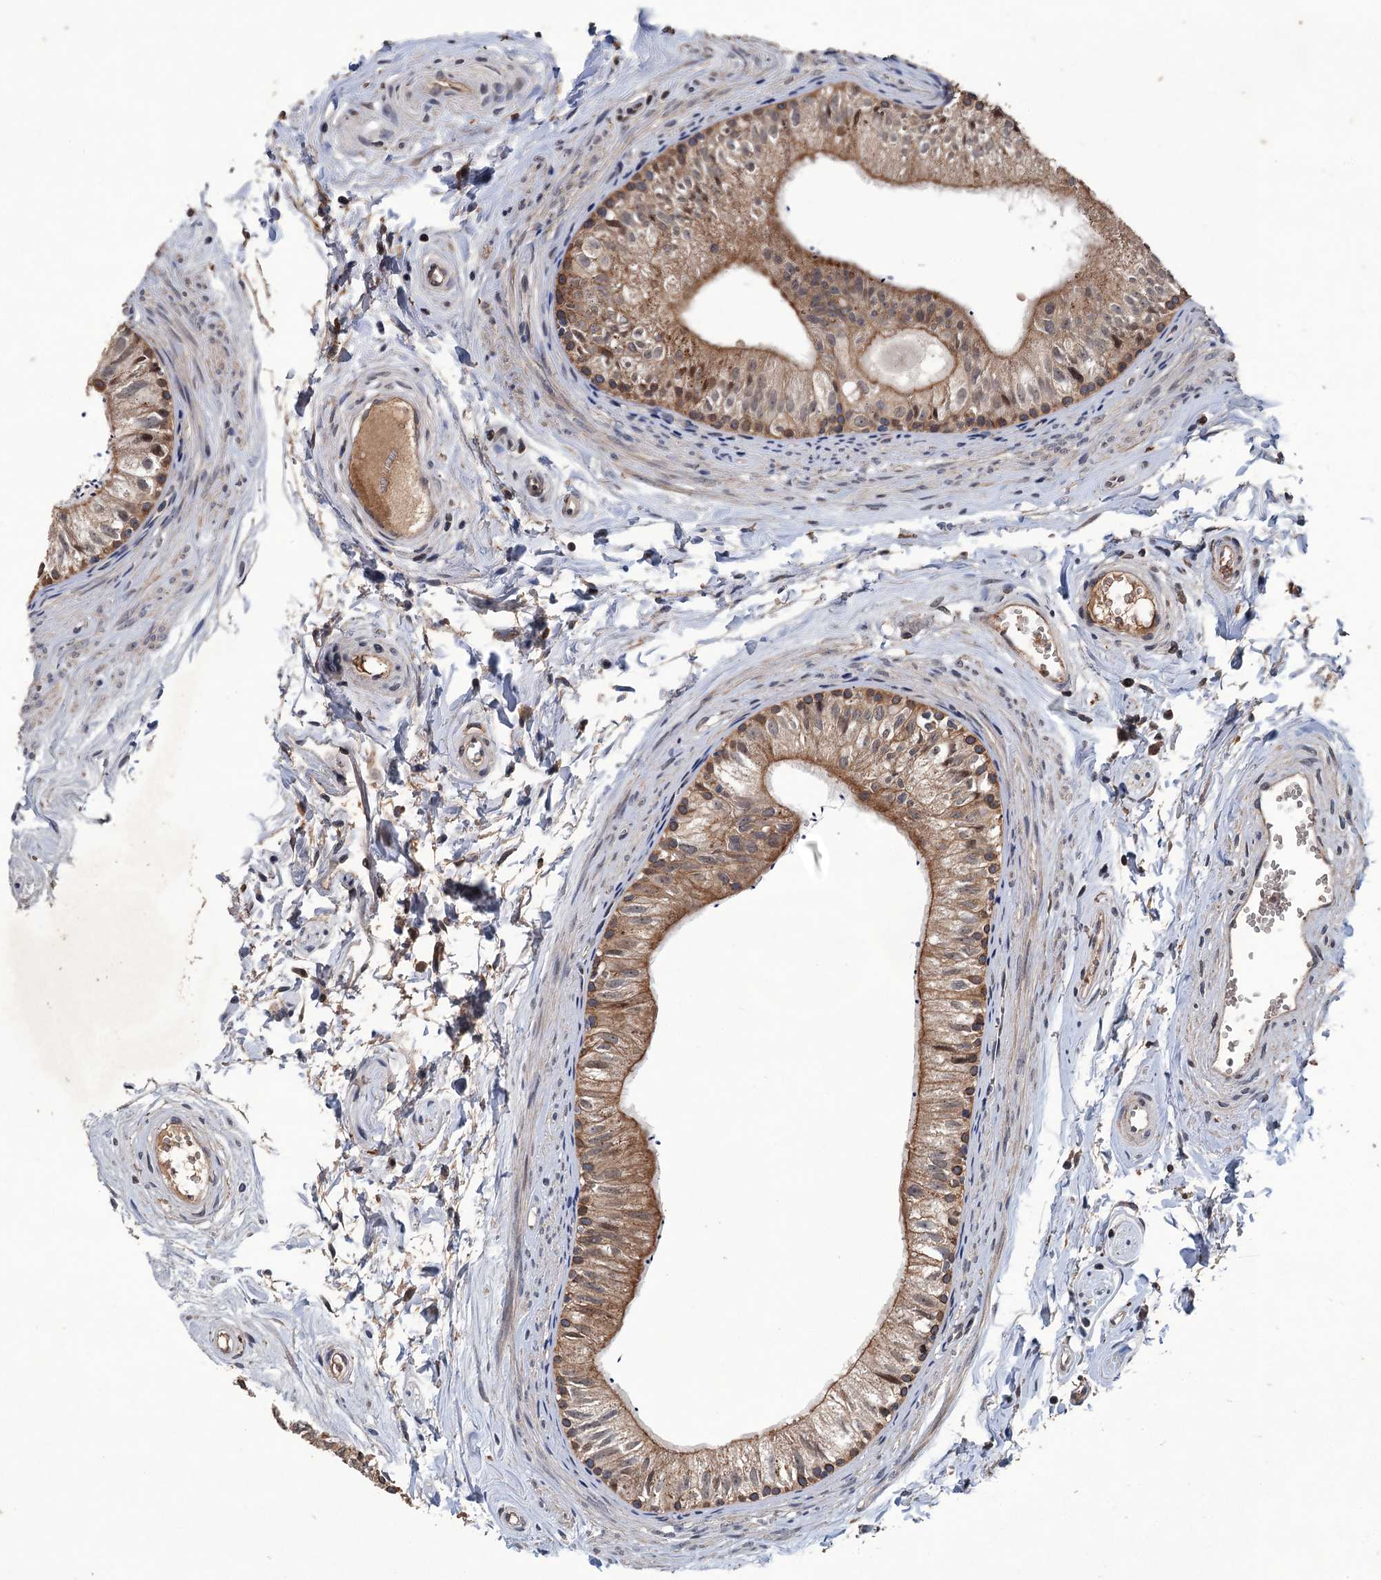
{"staining": {"intensity": "moderate", "quantity": ">75%", "location": "cytoplasmic/membranous"}, "tissue": "epididymis", "cell_type": "Glandular cells", "image_type": "normal", "snomed": [{"axis": "morphology", "description": "Normal tissue, NOS"}, {"axis": "topography", "description": "Epididymis"}], "caption": "Immunohistochemical staining of normal epididymis shows >75% levels of moderate cytoplasmic/membranous protein positivity in approximately >75% of glandular cells. Using DAB (3,3'-diaminobenzidine) (brown) and hematoxylin (blue) stains, captured at high magnification using brightfield microscopy.", "gene": "ZNF438", "patient": {"sex": "male", "age": 56}}